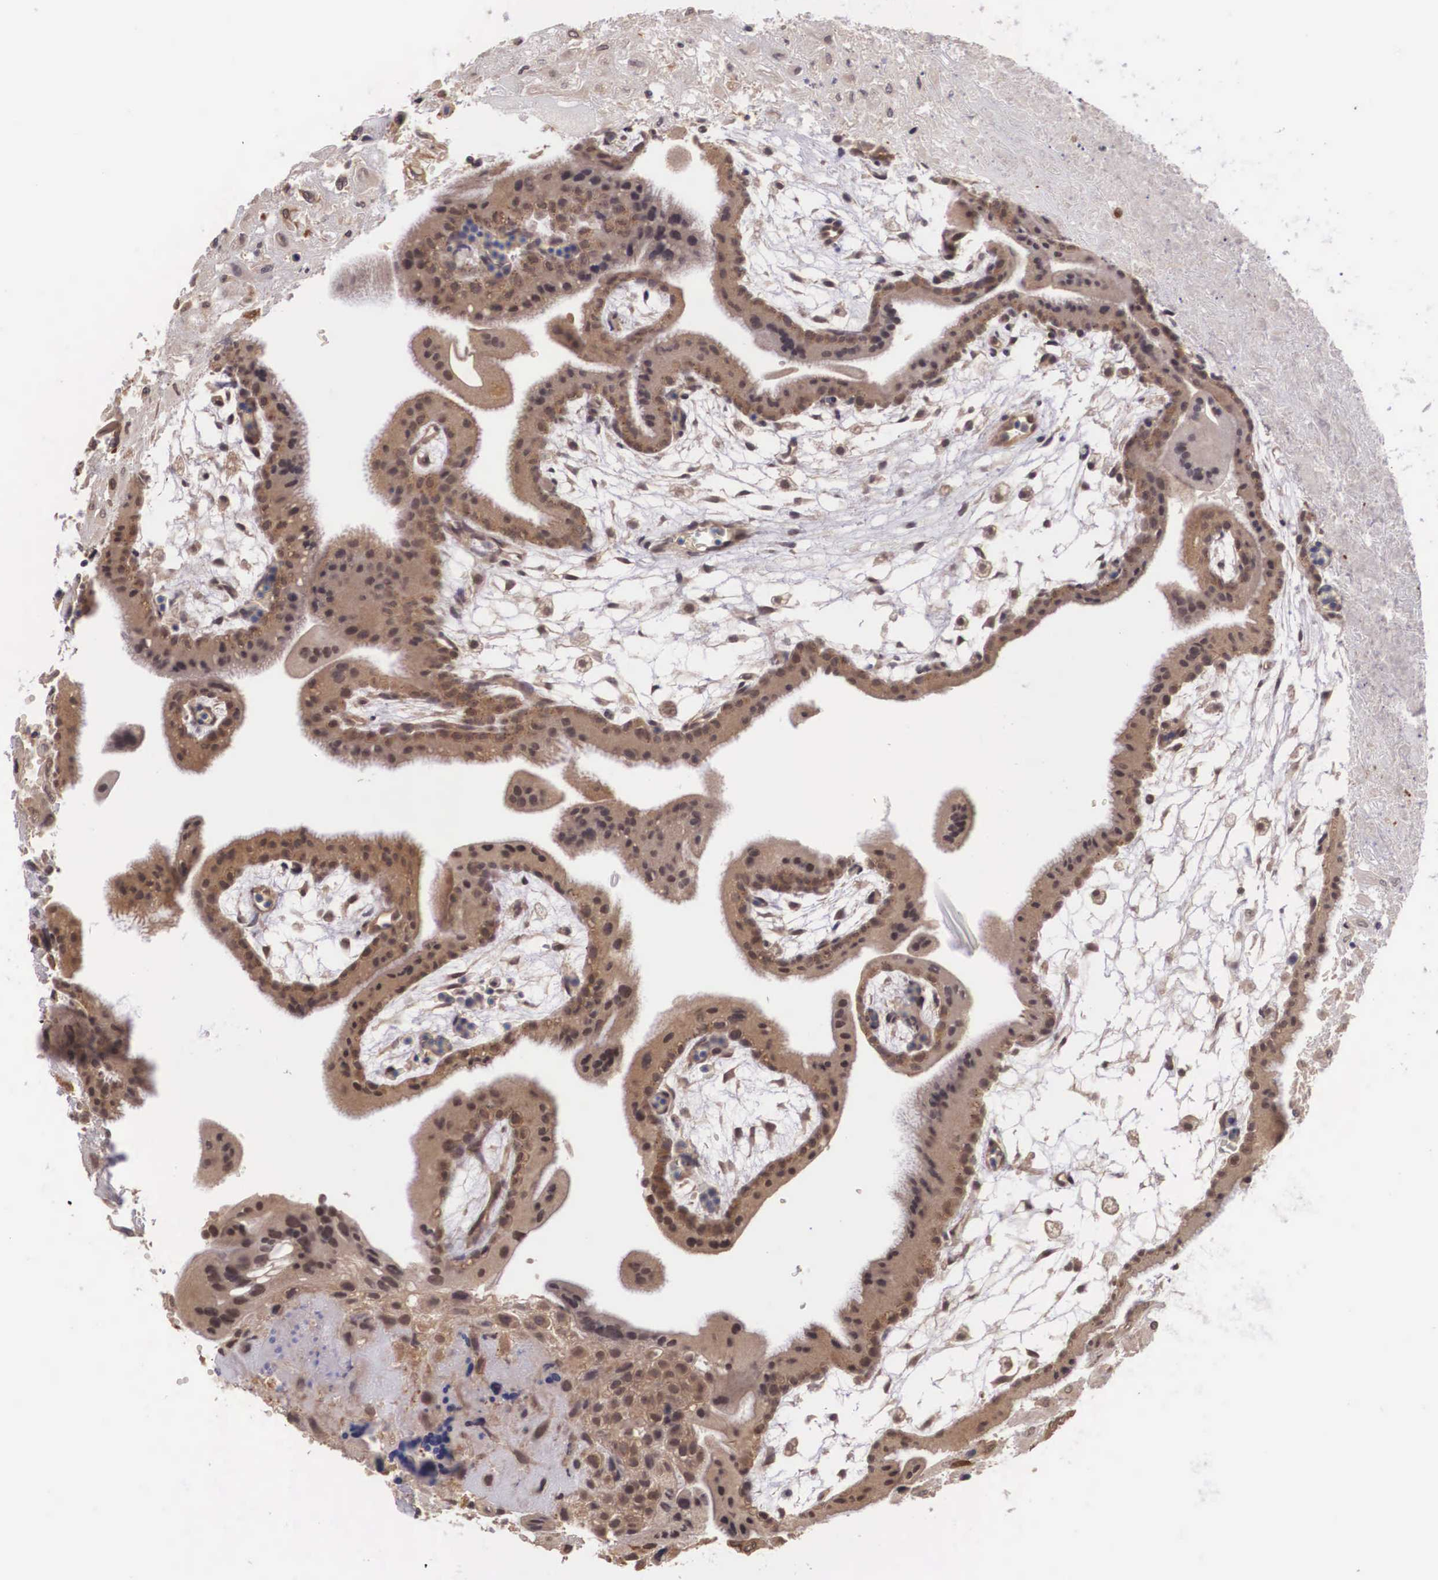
{"staining": {"intensity": "moderate", "quantity": ">75%", "location": "nuclear"}, "tissue": "placenta", "cell_type": "Decidual cells", "image_type": "normal", "snomed": [{"axis": "morphology", "description": "Normal tissue, NOS"}, {"axis": "topography", "description": "Placenta"}], "caption": "Immunohistochemical staining of unremarkable human placenta demonstrates >75% levels of moderate nuclear protein staining in approximately >75% of decidual cells.", "gene": "VASH1", "patient": {"sex": "female", "age": 35}}